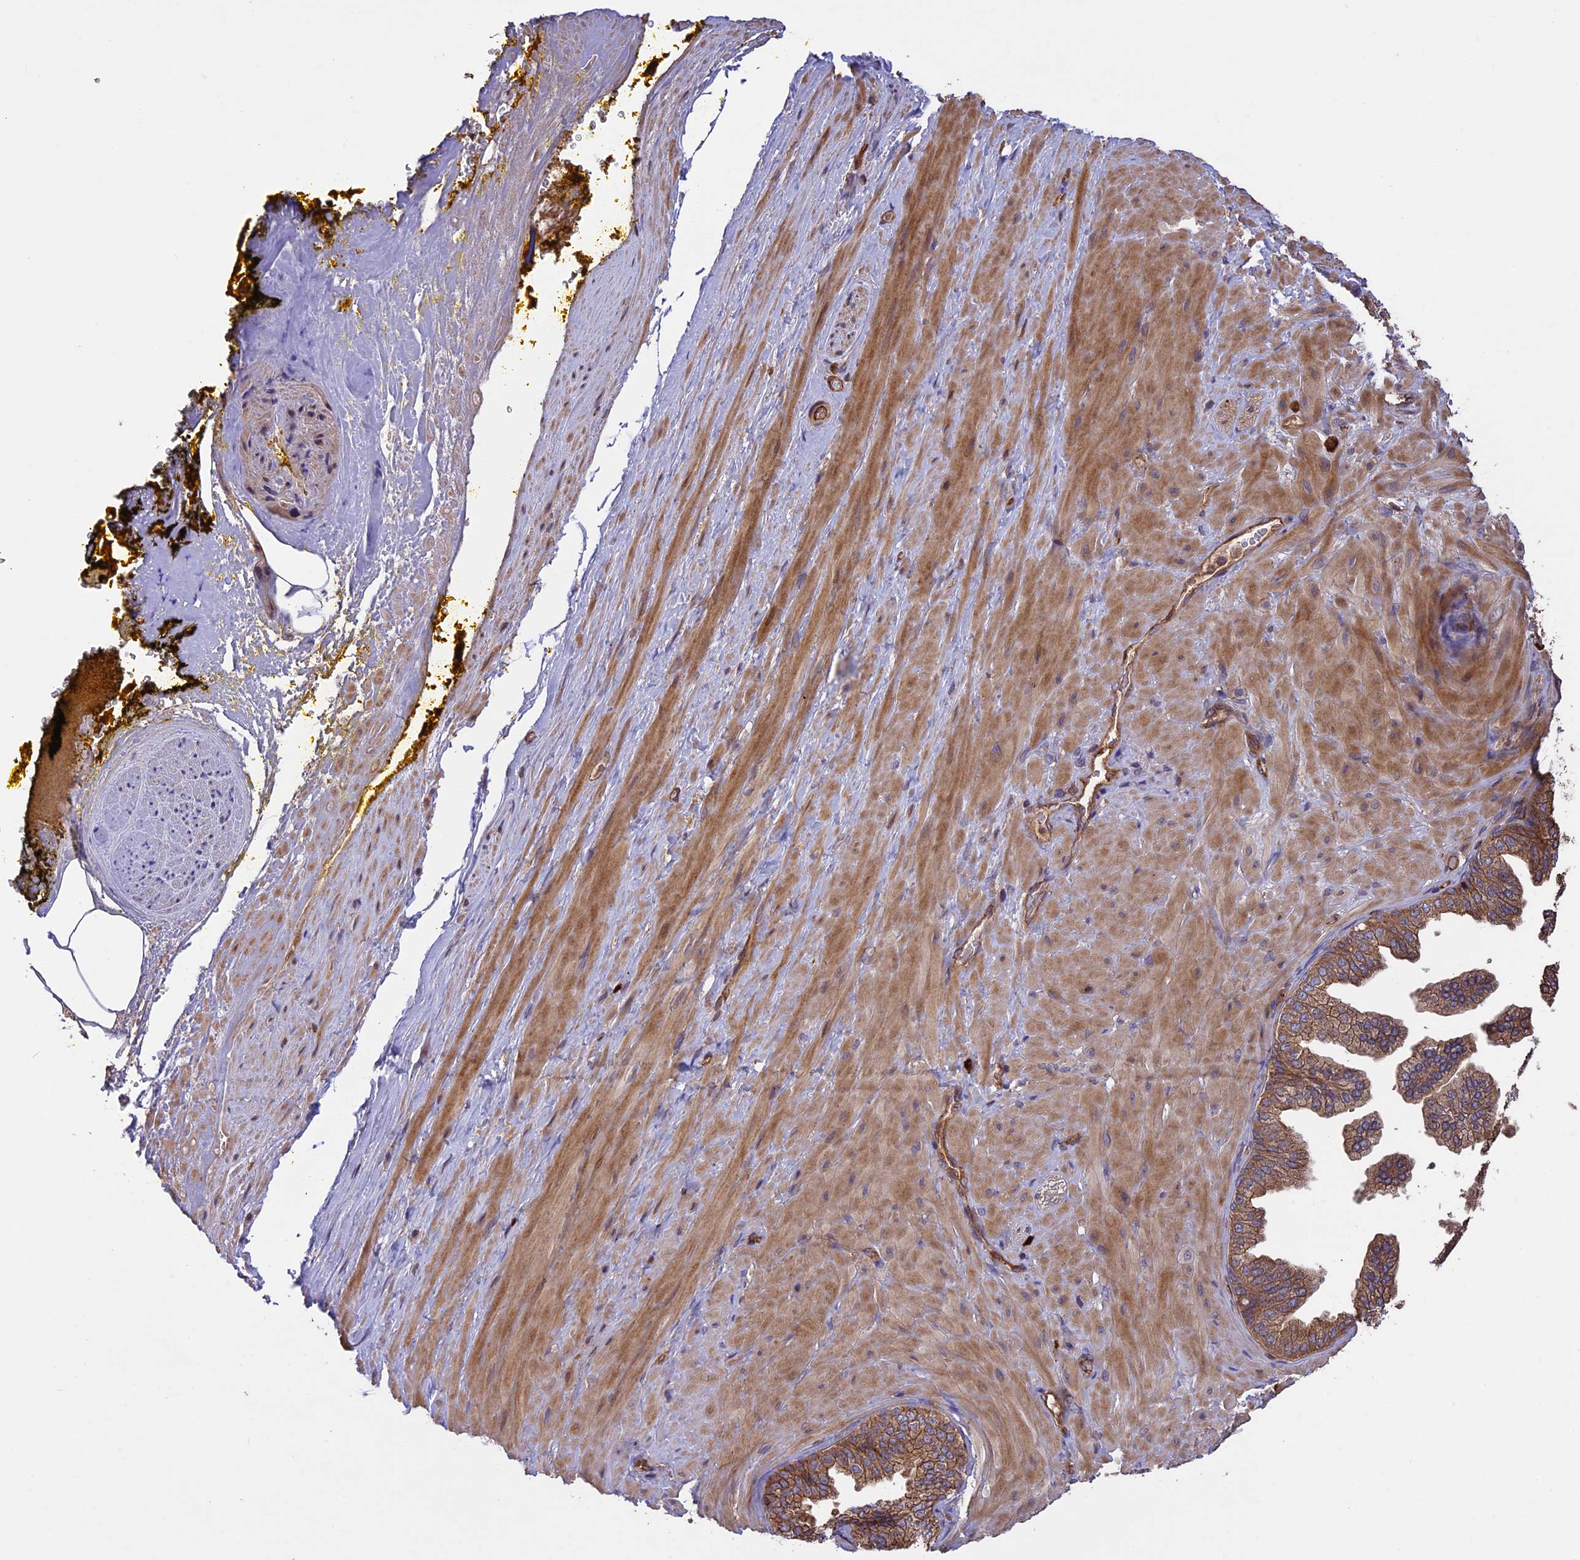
{"staining": {"intensity": "negative", "quantity": "none", "location": "none"}, "tissue": "adipose tissue", "cell_type": "Adipocytes", "image_type": "normal", "snomed": [{"axis": "morphology", "description": "Normal tissue, NOS"}, {"axis": "morphology", "description": "Adenocarcinoma, Low grade"}, {"axis": "topography", "description": "Prostate"}, {"axis": "topography", "description": "Peripheral nerve tissue"}], "caption": "Adipose tissue stained for a protein using IHC demonstrates no expression adipocytes.", "gene": "GAS8", "patient": {"sex": "male", "age": 63}}